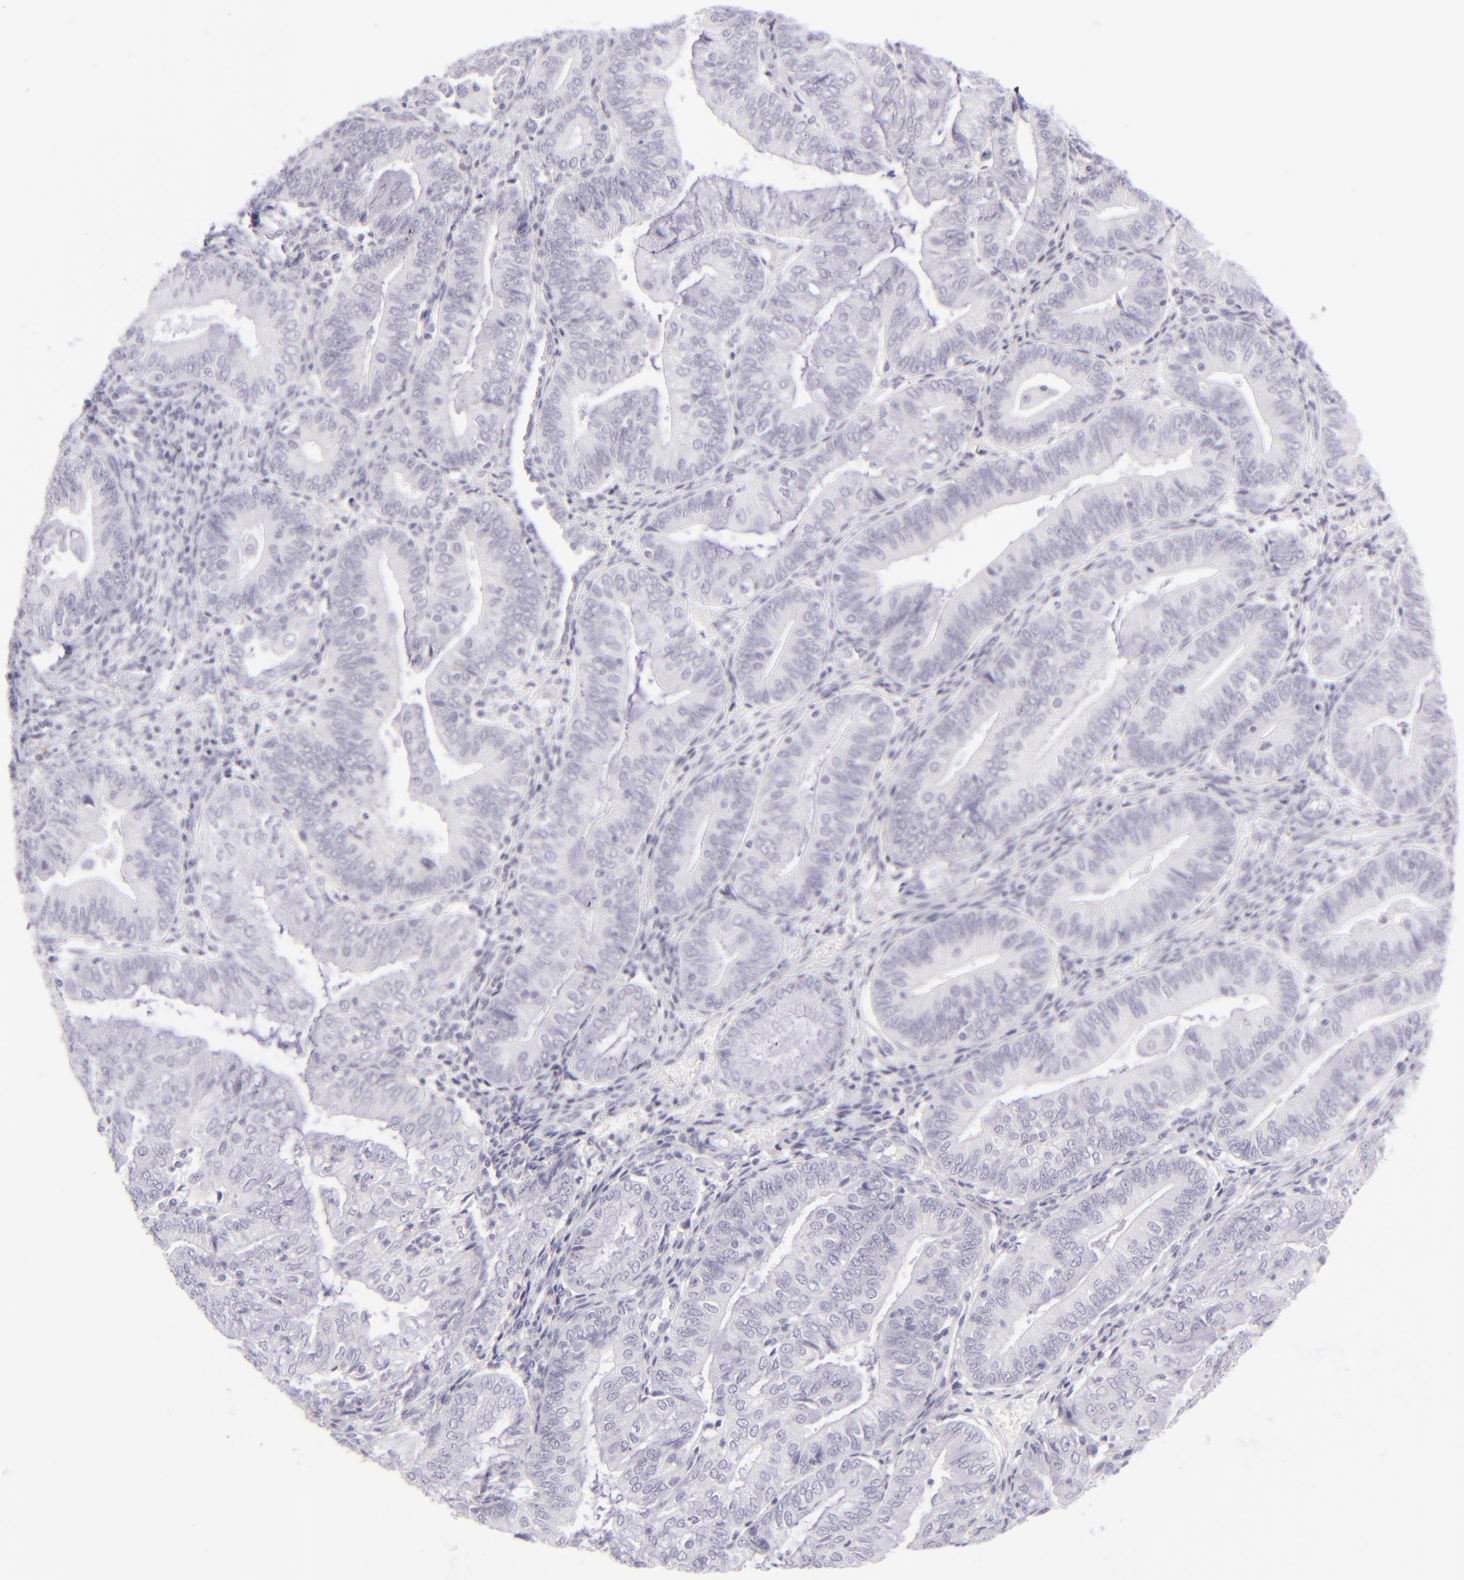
{"staining": {"intensity": "negative", "quantity": "none", "location": "none"}, "tissue": "endometrial cancer", "cell_type": "Tumor cells", "image_type": "cancer", "snomed": [{"axis": "morphology", "description": "Adenocarcinoma, NOS"}, {"axis": "topography", "description": "Endometrium"}], "caption": "Immunohistochemistry micrograph of endometrial cancer (adenocarcinoma) stained for a protein (brown), which shows no expression in tumor cells. The staining was performed using DAB to visualize the protein expression in brown, while the nuclei were stained in blue with hematoxylin (Magnification: 20x).", "gene": "FCER2", "patient": {"sex": "female", "age": 55}}